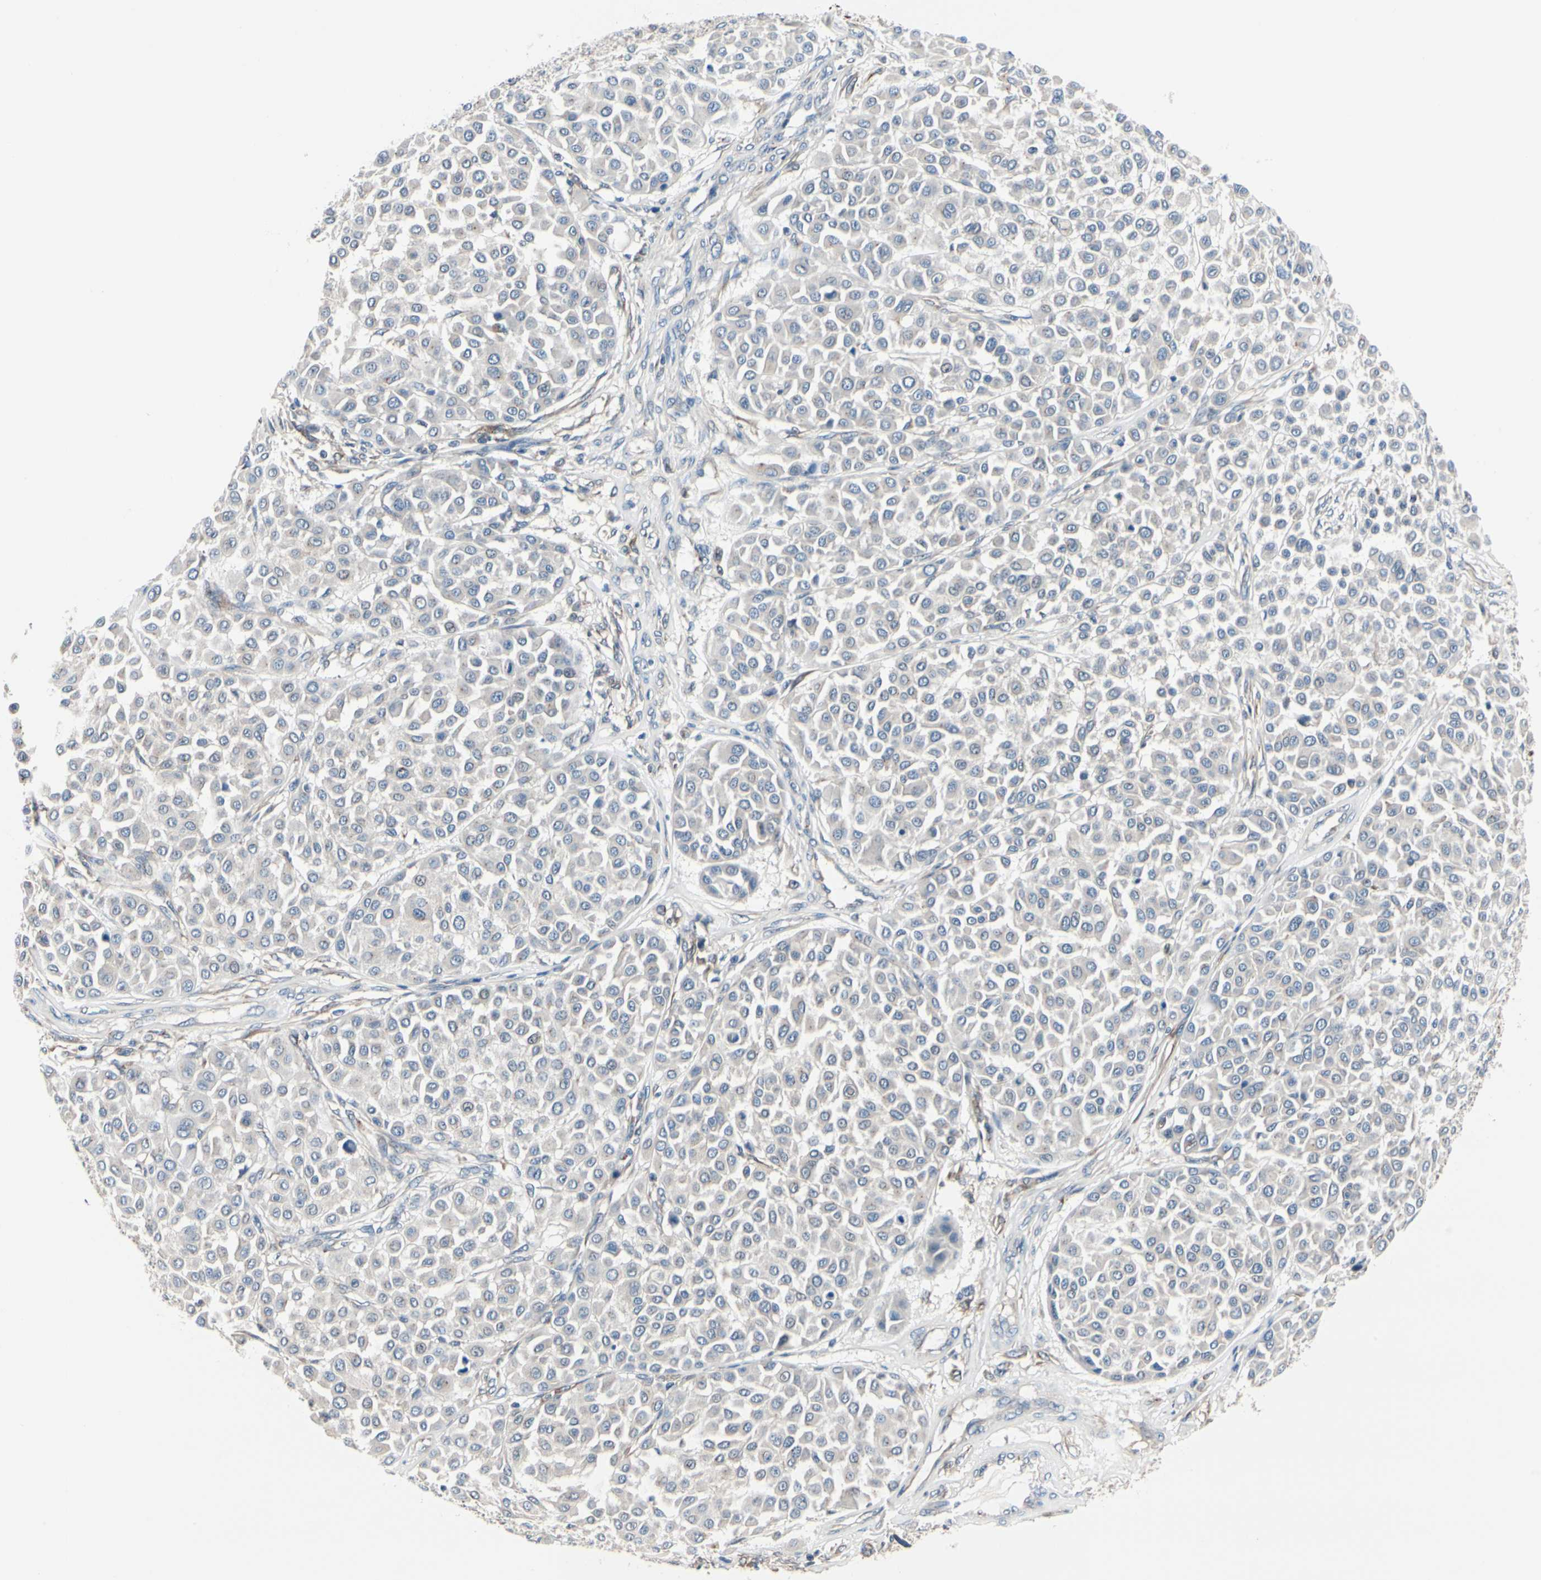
{"staining": {"intensity": "negative", "quantity": "none", "location": "none"}, "tissue": "melanoma", "cell_type": "Tumor cells", "image_type": "cancer", "snomed": [{"axis": "morphology", "description": "Malignant melanoma, Metastatic site"}, {"axis": "topography", "description": "Soft tissue"}], "caption": "Tumor cells are negative for protein expression in human melanoma.", "gene": "PRKAR2B", "patient": {"sex": "male", "age": 41}}